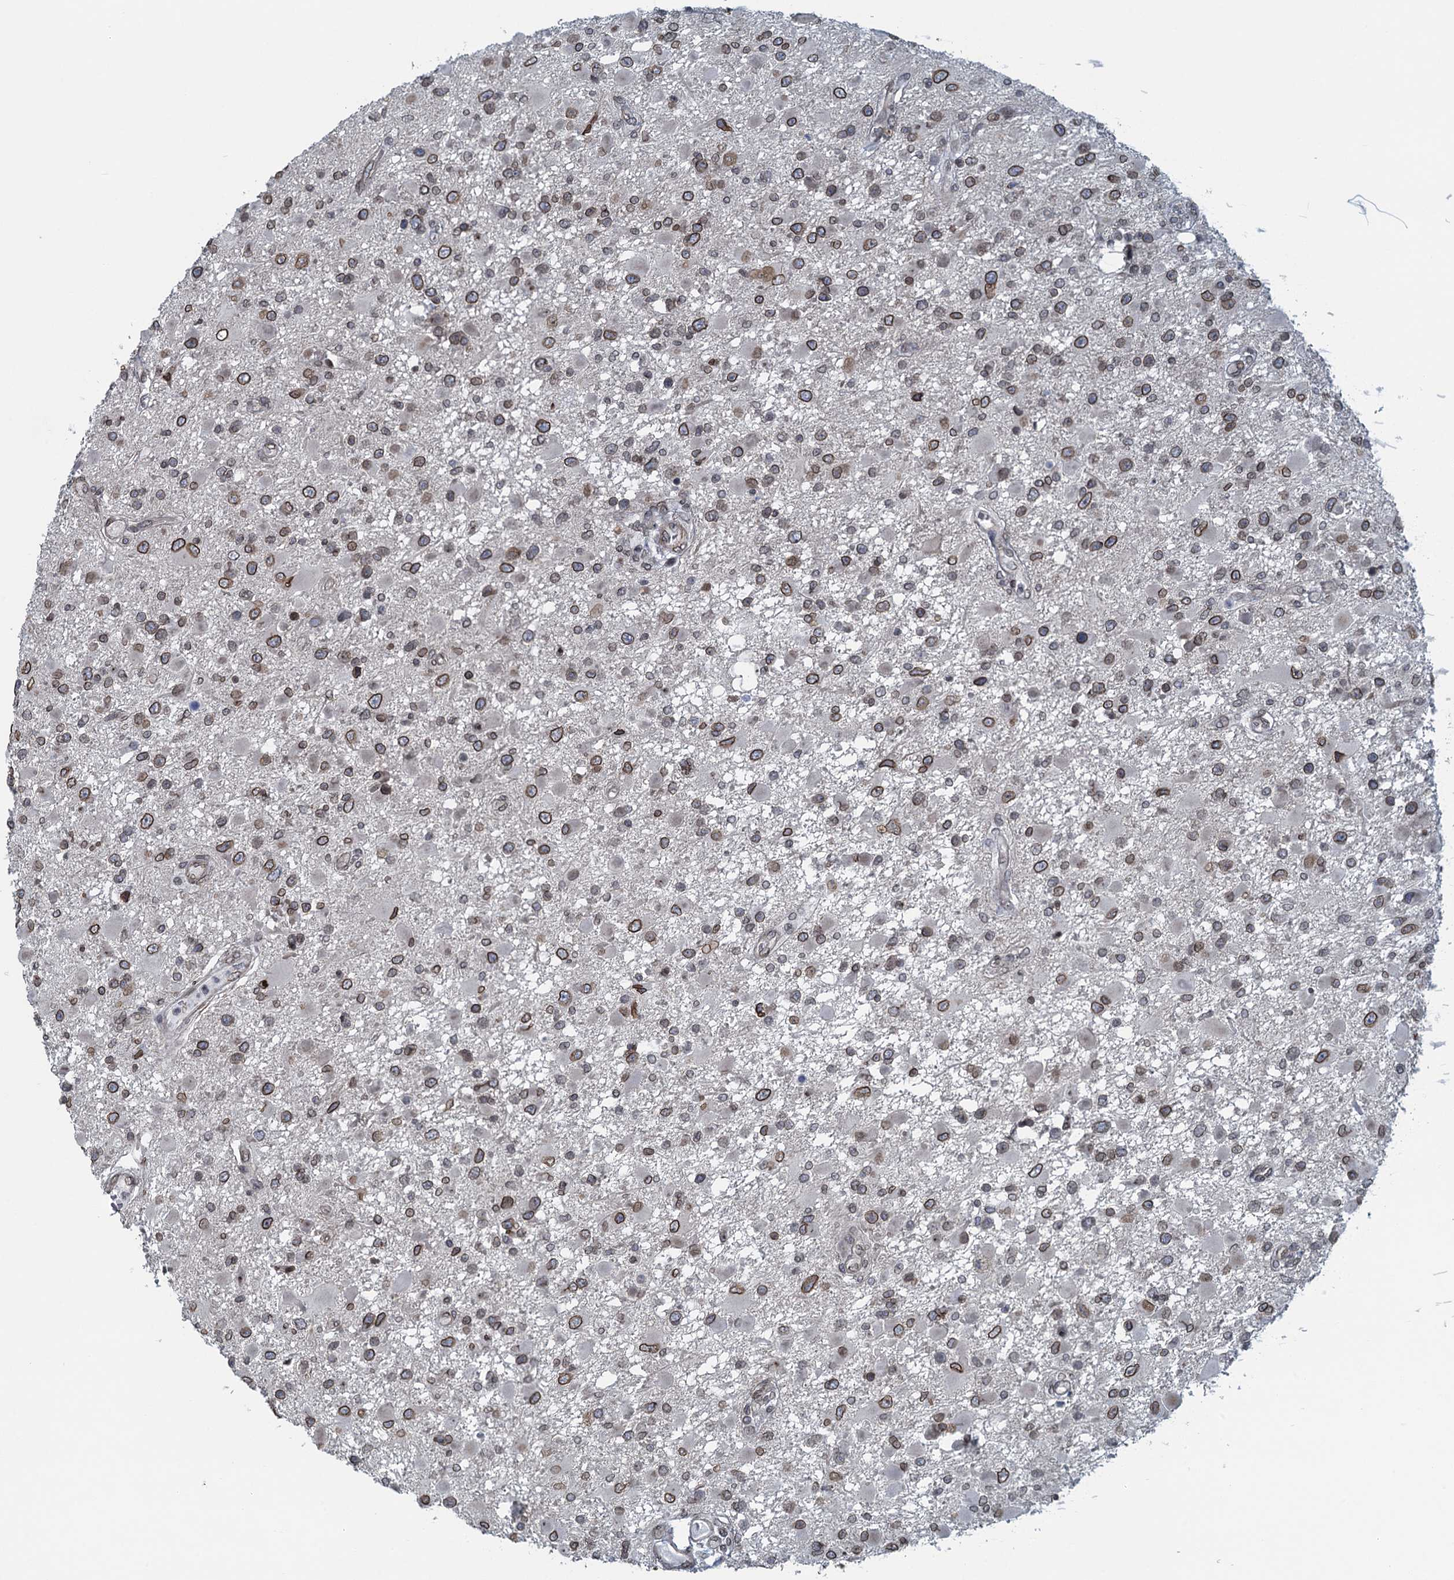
{"staining": {"intensity": "moderate", "quantity": ">75%", "location": "cytoplasmic/membranous,nuclear"}, "tissue": "glioma", "cell_type": "Tumor cells", "image_type": "cancer", "snomed": [{"axis": "morphology", "description": "Glioma, malignant, High grade"}, {"axis": "topography", "description": "Brain"}], "caption": "This photomicrograph exhibits malignant glioma (high-grade) stained with immunohistochemistry (IHC) to label a protein in brown. The cytoplasmic/membranous and nuclear of tumor cells show moderate positivity for the protein. Nuclei are counter-stained blue.", "gene": "CCDC34", "patient": {"sex": "male", "age": 53}}